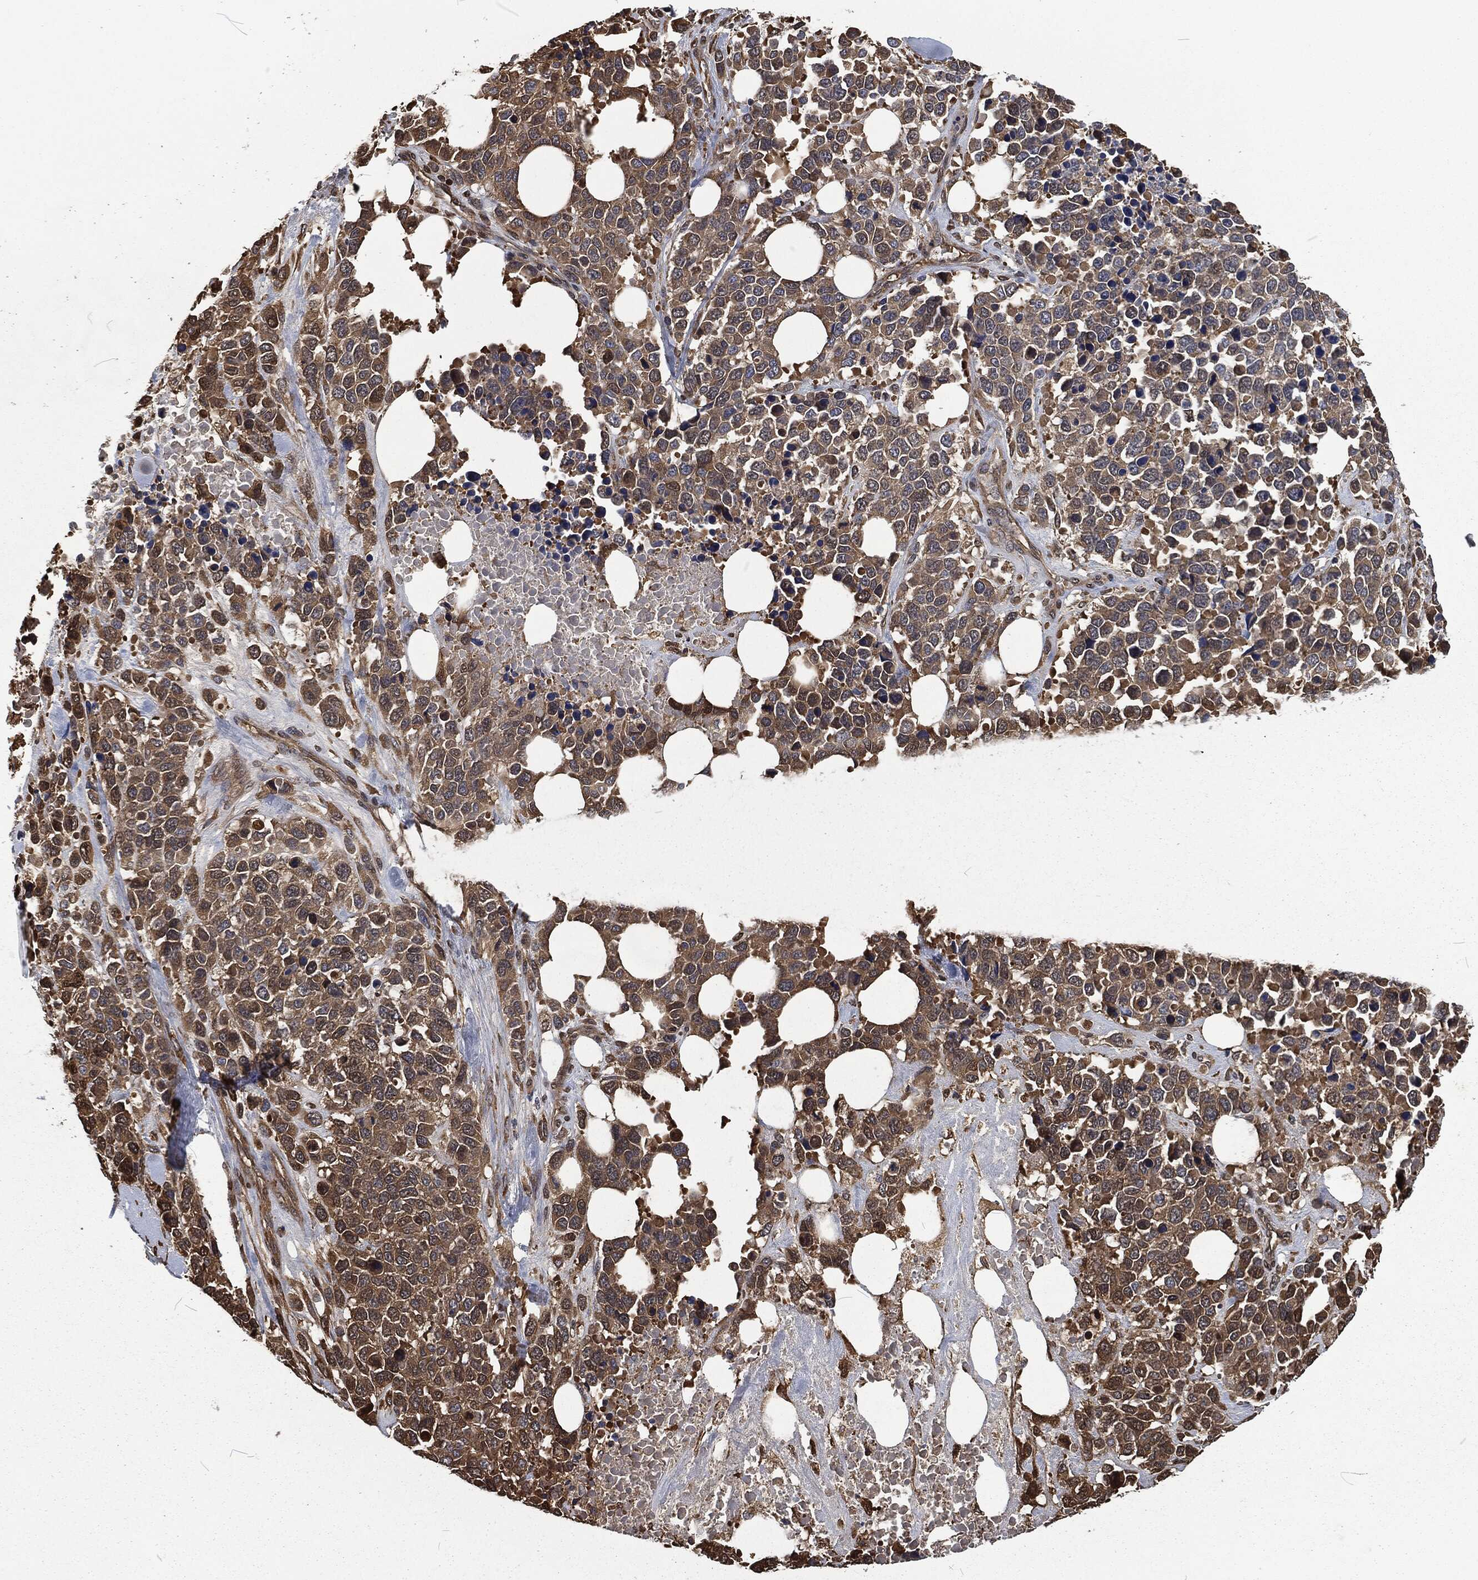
{"staining": {"intensity": "moderate", "quantity": ">75%", "location": "cytoplasmic/membranous"}, "tissue": "melanoma", "cell_type": "Tumor cells", "image_type": "cancer", "snomed": [{"axis": "morphology", "description": "Malignant melanoma, Metastatic site"}, {"axis": "topography", "description": "Skin"}], "caption": "Malignant melanoma (metastatic site) tissue demonstrates moderate cytoplasmic/membranous expression in approximately >75% of tumor cells, visualized by immunohistochemistry.", "gene": "PRDX4", "patient": {"sex": "male", "age": 84}}